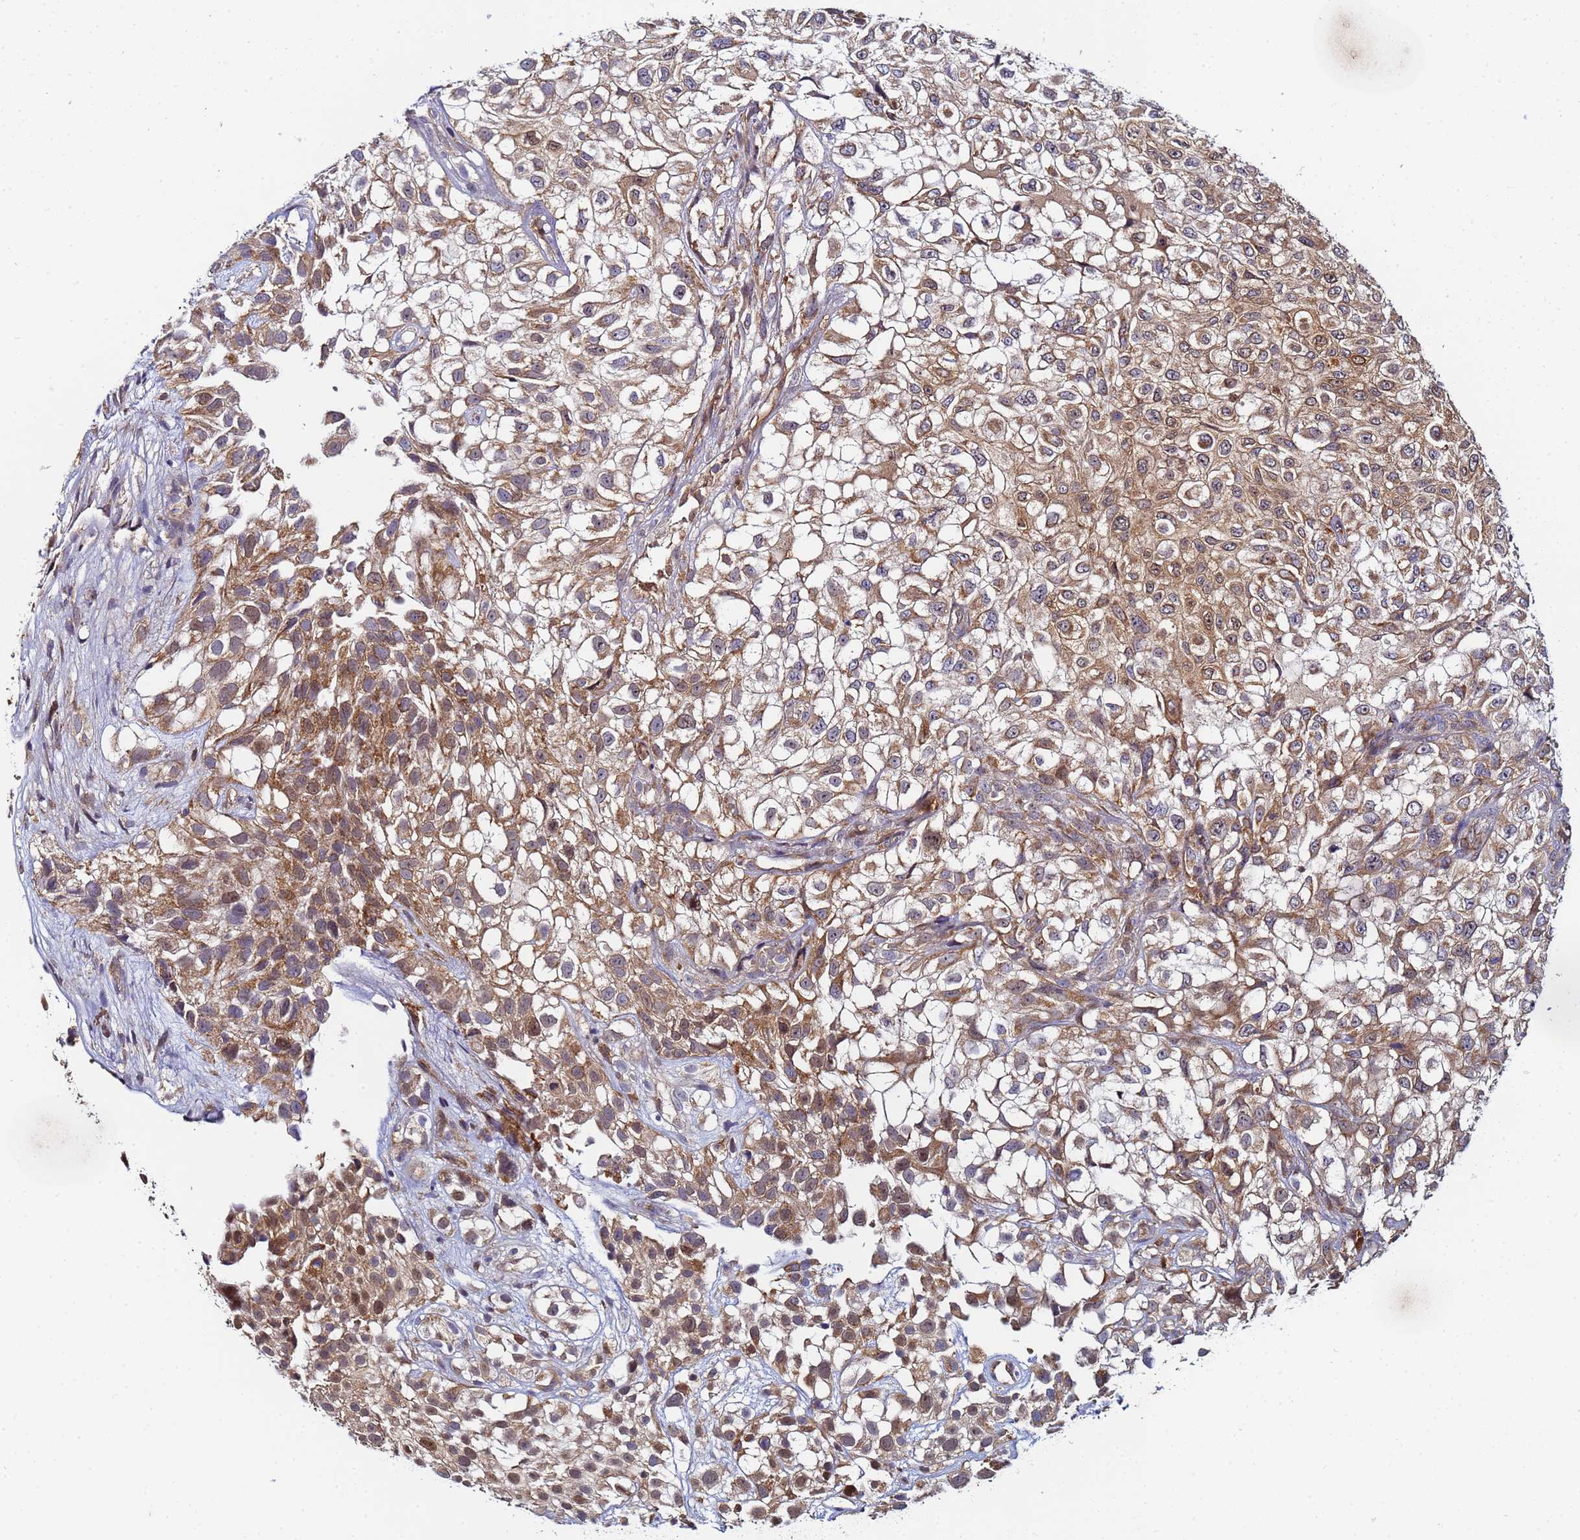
{"staining": {"intensity": "moderate", "quantity": ">75%", "location": "cytoplasmic/membranous"}, "tissue": "urothelial cancer", "cell_type": "Tumor cells", "image_type": "cancer", "snomed": [{"axis": "morphology", "description": "Urothelial carcinoma, High grade"}, {"axis": "topography", "description": "Urinary bladder"}], "caption": "About >75% of tumor cells in human urothelial cancer exhibit moderate cytoplasmic/membranous protein expression as visualized by brown immunohistochemical staining.", "gene": "CCDC127", "patient": {"sex": "male", "age": 56}}